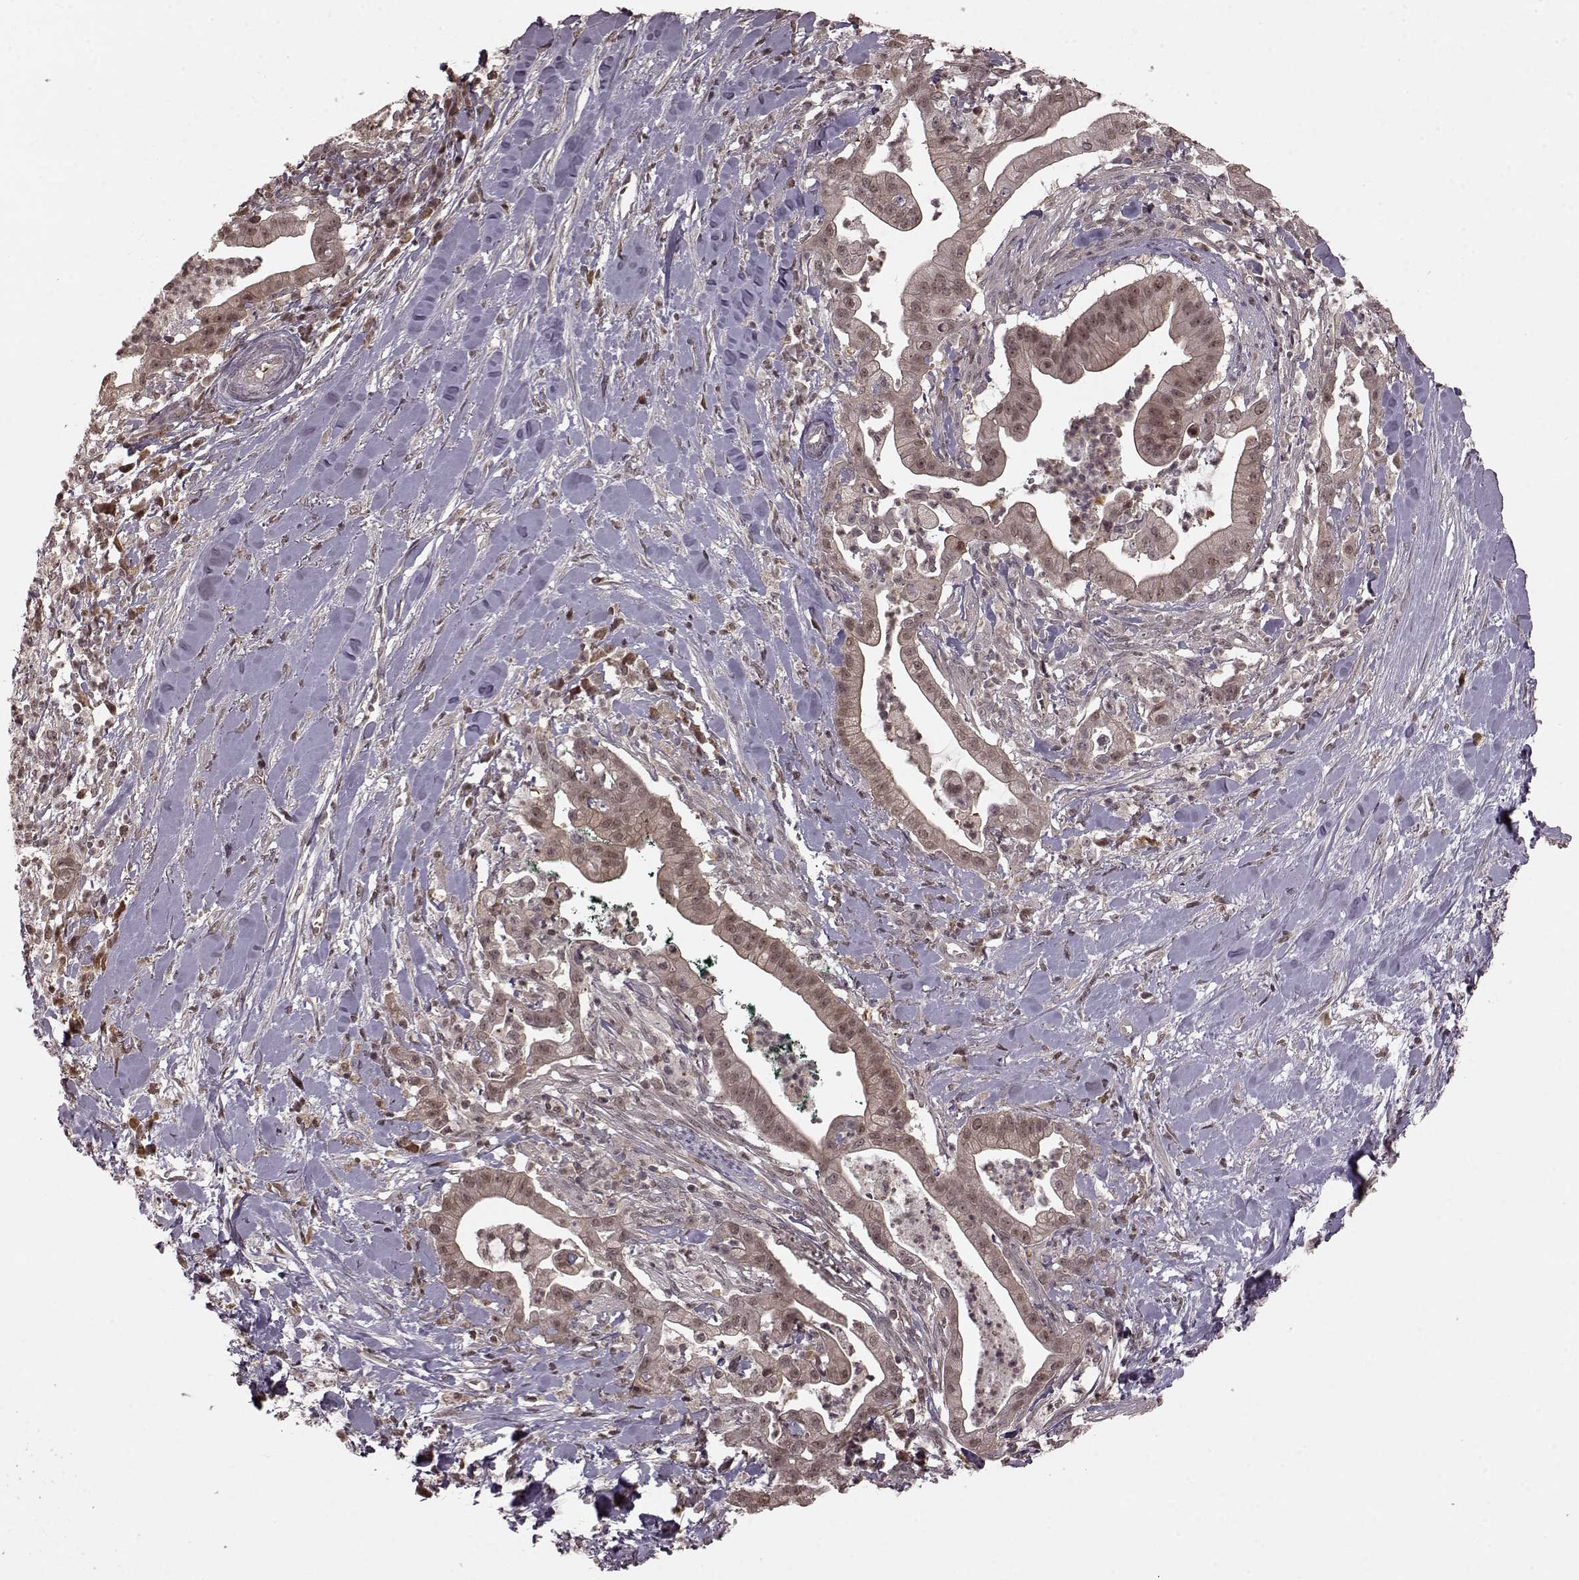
{"staining": {"intensity": "weak", "quantity": "25%-75%", "location": "cytoplasmic/membranous,nuclear"}, "tissue": "pancreatic cancer", "cell_type": "Tumor cells", "image_type": "cancer", "snomed": [{"axis": "morphology", "description": "Normal tissue, NOS"}, {"axis": "morphology", "description": "Adenocarcinoma, NOS"}, {"axis": "topography", "description": "Lymph node"}, {"axis": "topography", "description": "Pancreas"}], "caption": "A histopathology image of pancreatic adenocarcinoma stained for a protein displays weak cytoplasmic/membranous and nuclear brown staining in tumor cells.", "gene": "GSS", "patient": {"sex": "female", "age": 58}}